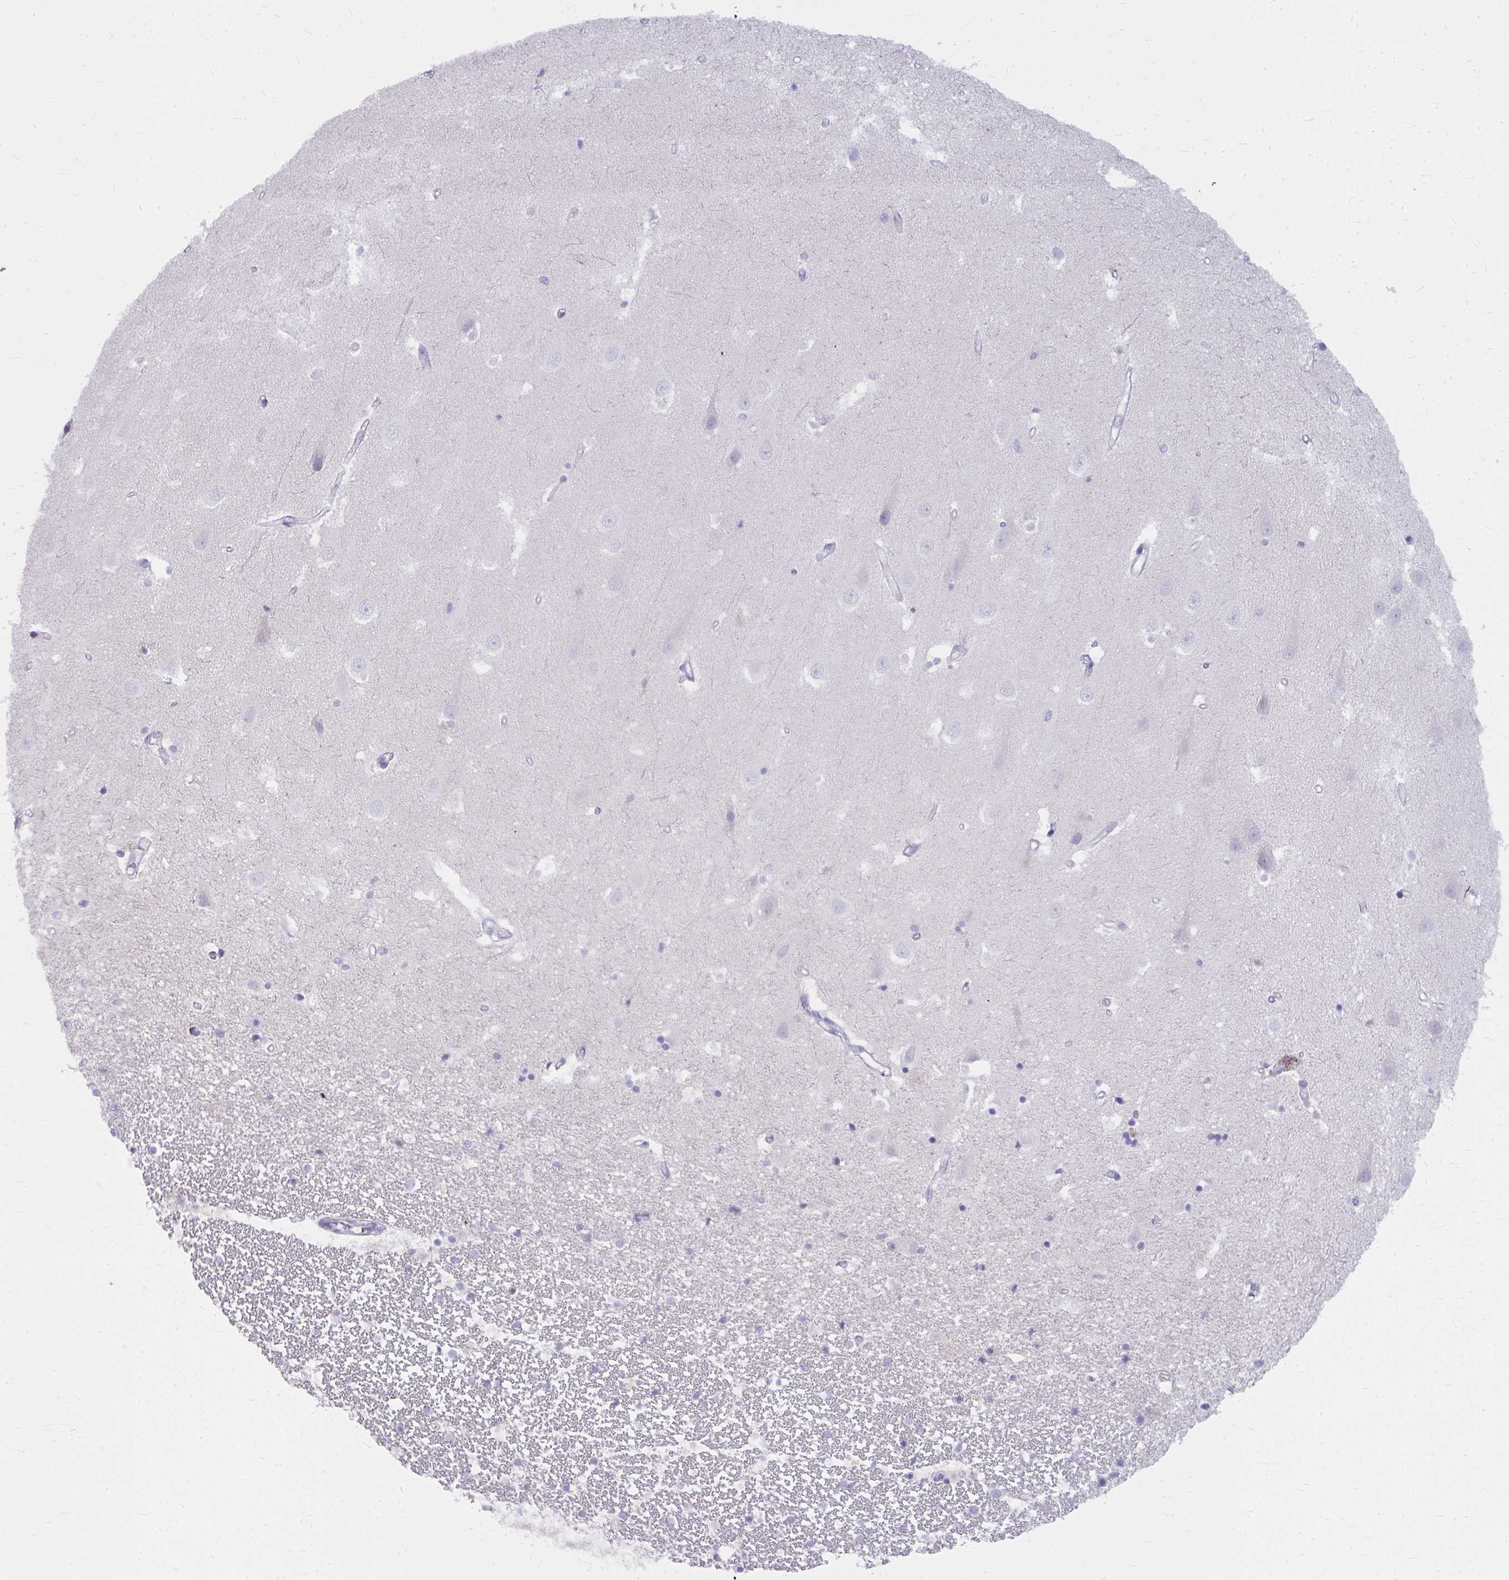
{"staining": {"intensity": "negative", "quantity": "none", "location": "none"}, "tissue": "hippocampus", "cell_type": "Glial cells", "image_type": "normal", "snomed": [{"axis": "morphology", "description": "Normal tissue, NOS"}, {"axis": "topography", "description": "Hippocampus"}], "caption": "Immunohistochemistry image of unremarkable hippocampus stained for a protein (brown), which shows no expression in glial cells. (IHC, brightfield microscopy, high magnification).", "gene": "UGT3A2", "patient": {"sex": "male", "age": 63}}